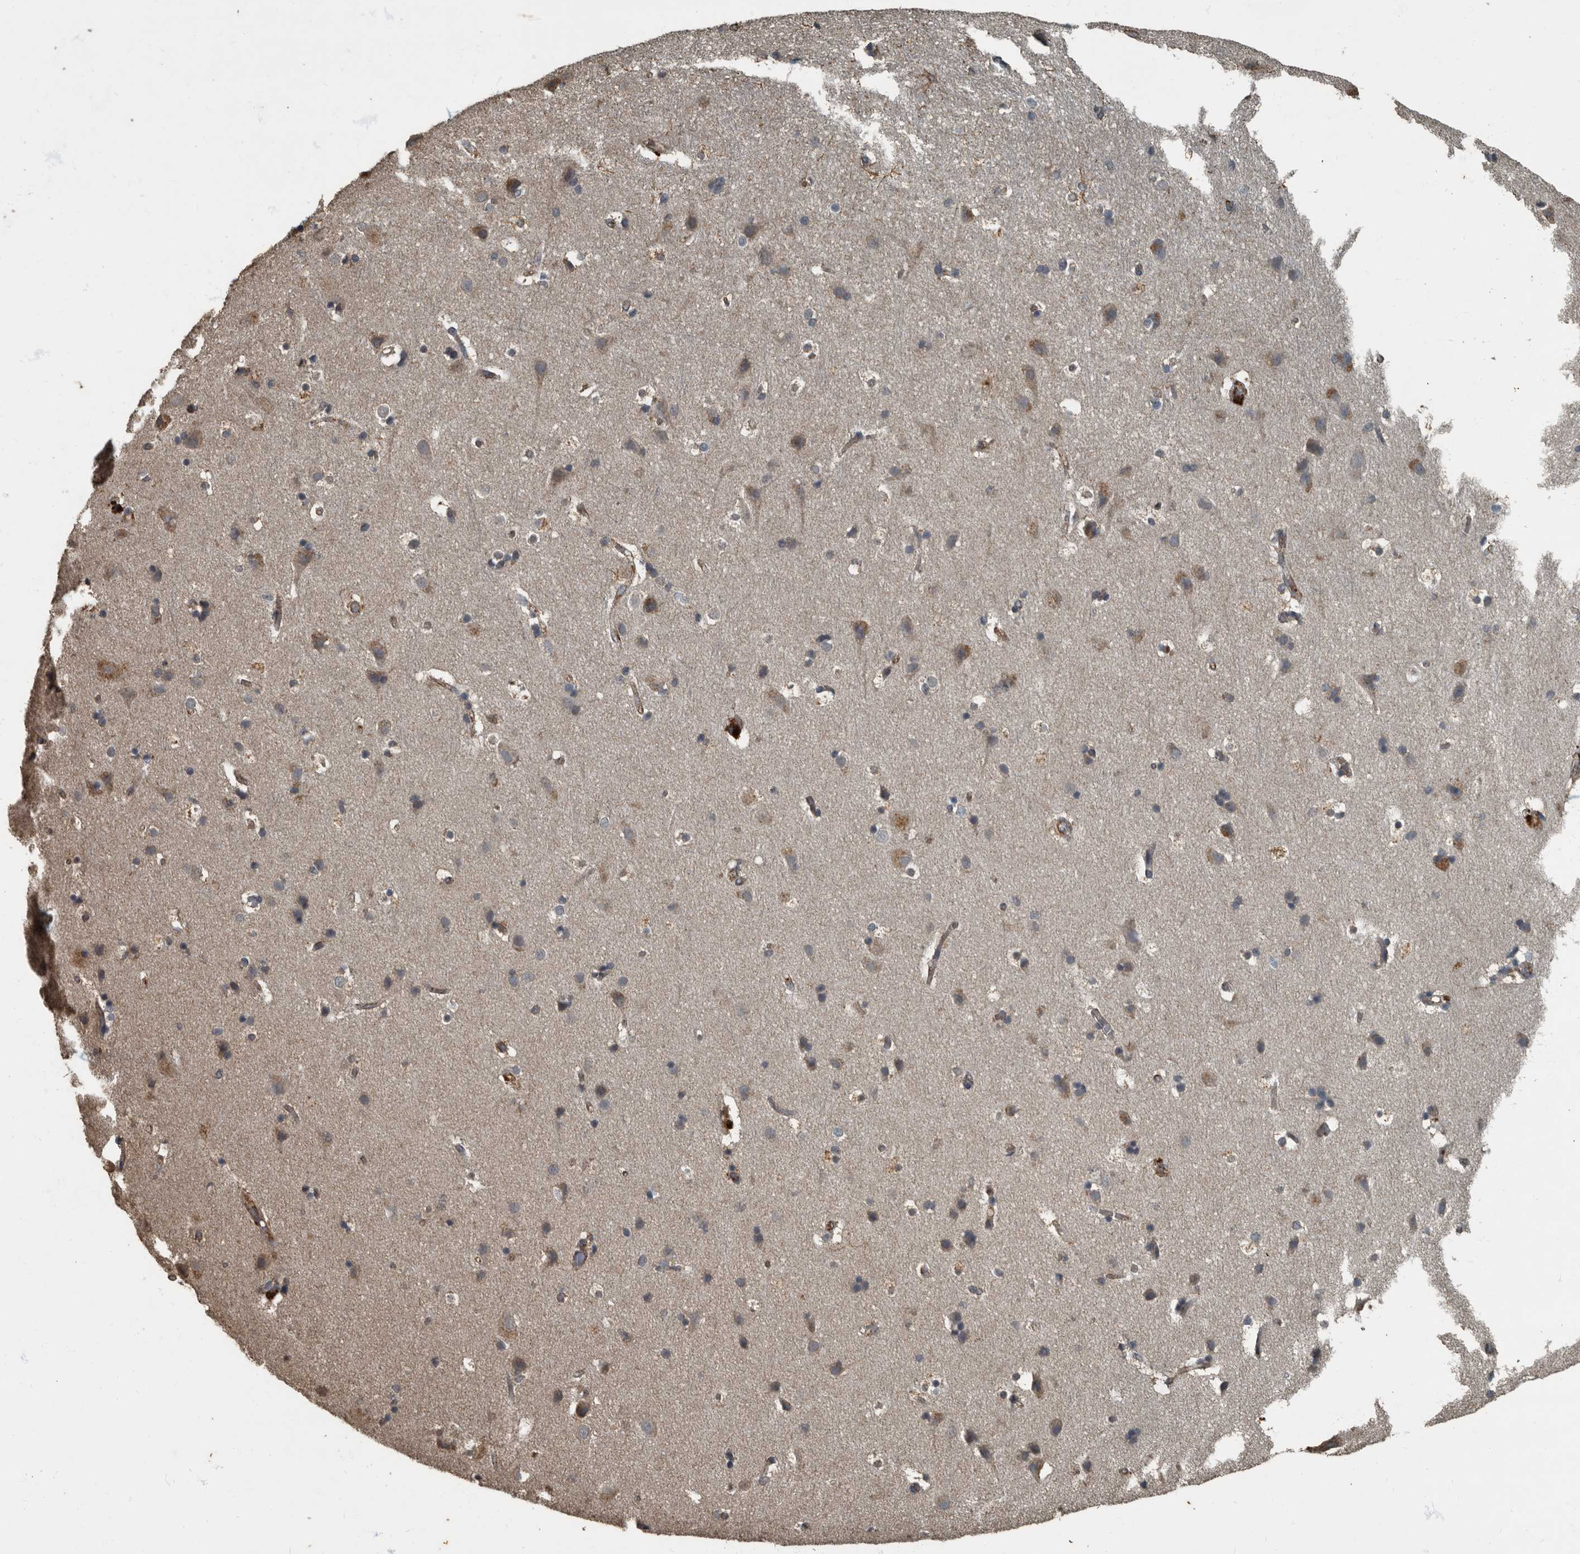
{"staining": {"intensity": "moderate", "quantity": ">75%", "location": "cytoplasmic/membranous"}, "tissue": "cerebral cortex", "cell_type": "Endothelial cells", "image_type": "normal", "snomed": [{"axis": "morphology", "description": "Normal tissue, NOS"}, {"axis": "topography", "description": "Cerebral cortex"}], "caption": "This is an image of IHC staining of unremarkable cerebral cortex, which shows moderate expression in the cytoplasmic/membranous of endothelial cells.", "gene": "IL15RA", "patient": {"sex": "male", "age": 54}}